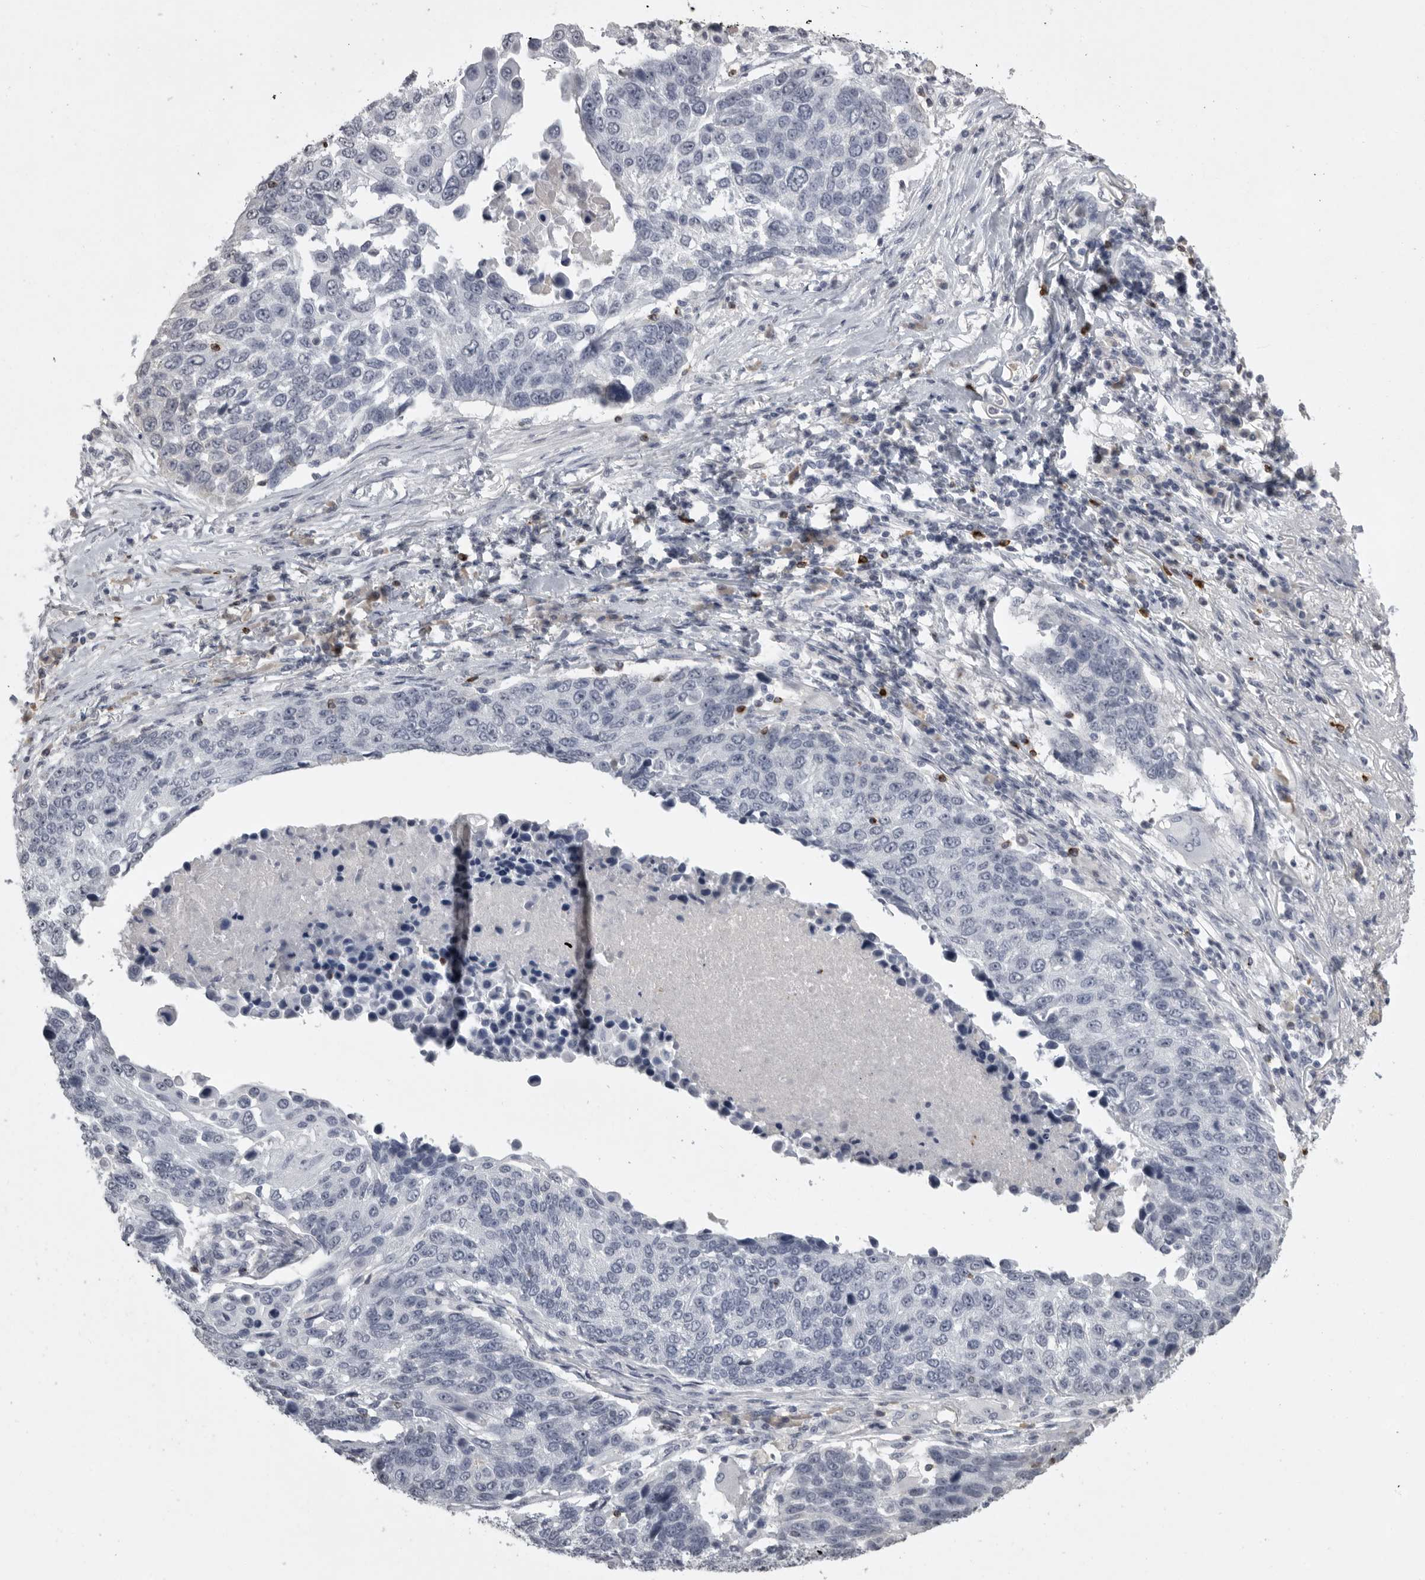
{"staining": {"intensity": "negative", "quantity": "none", "location": "none"}, "tissue": "lung cancer", "cell_type": "Tumor cells", "image_type": "cancer", "snomed": [{"axis": "morphology", "description": "Squamous cell carcinoma, NOS"}, {"axis": "topography", "description": "Lung"}], "caption": "This is a micrograph of immunohistochemistry (IHC) staining of lung squamous cell carcinoma, which shows no expression in tumor cells.", "gene": "GNLY", "patient": {"sex": "male", "age": 66}}